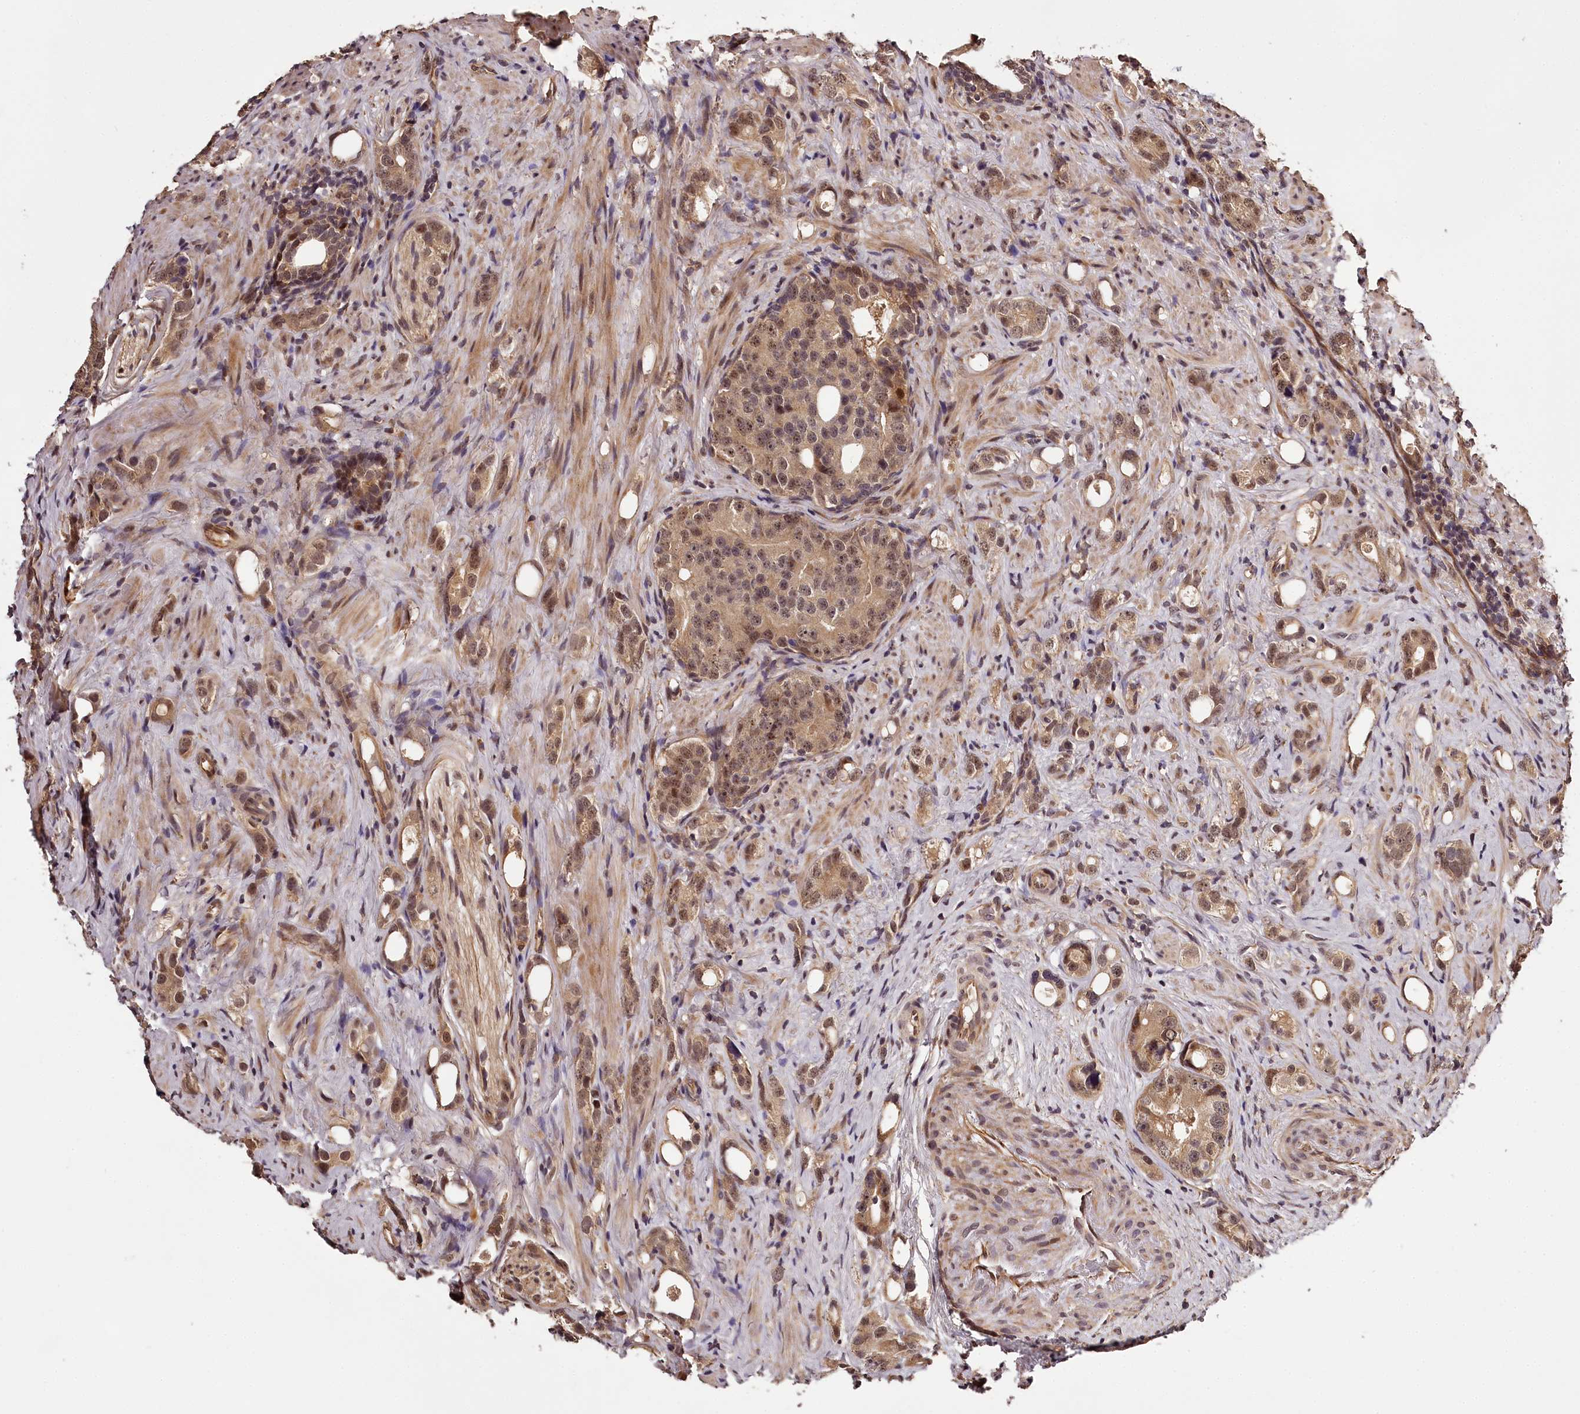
{"staining": {"intensity": "moderate", "quantity": ">75%", "location": "cytoplasmic/membranous,nuclear"}, "tissue": "prostate cancer", "cell_type": "Tumor cells", "image_type": "cancer", "snomed": [{"axis": "morphology", "description": "Adenocarcinoma, High grade"}, {"axis": "topography", "description": "Prostate"}], "caption": "Prostate adenocarcinoma (high-grade) stained with DAB (3,3'-diaminobenzidine) IHC shows medium levels of moderate cytoplasmic/membranous and nuclear positivity in approximately >75% of tumor cells. (DAB IHC with brightfield microscopy, high magnification).", "gene": "MAML3", "patient": {"sex": "male", "age": 63}}